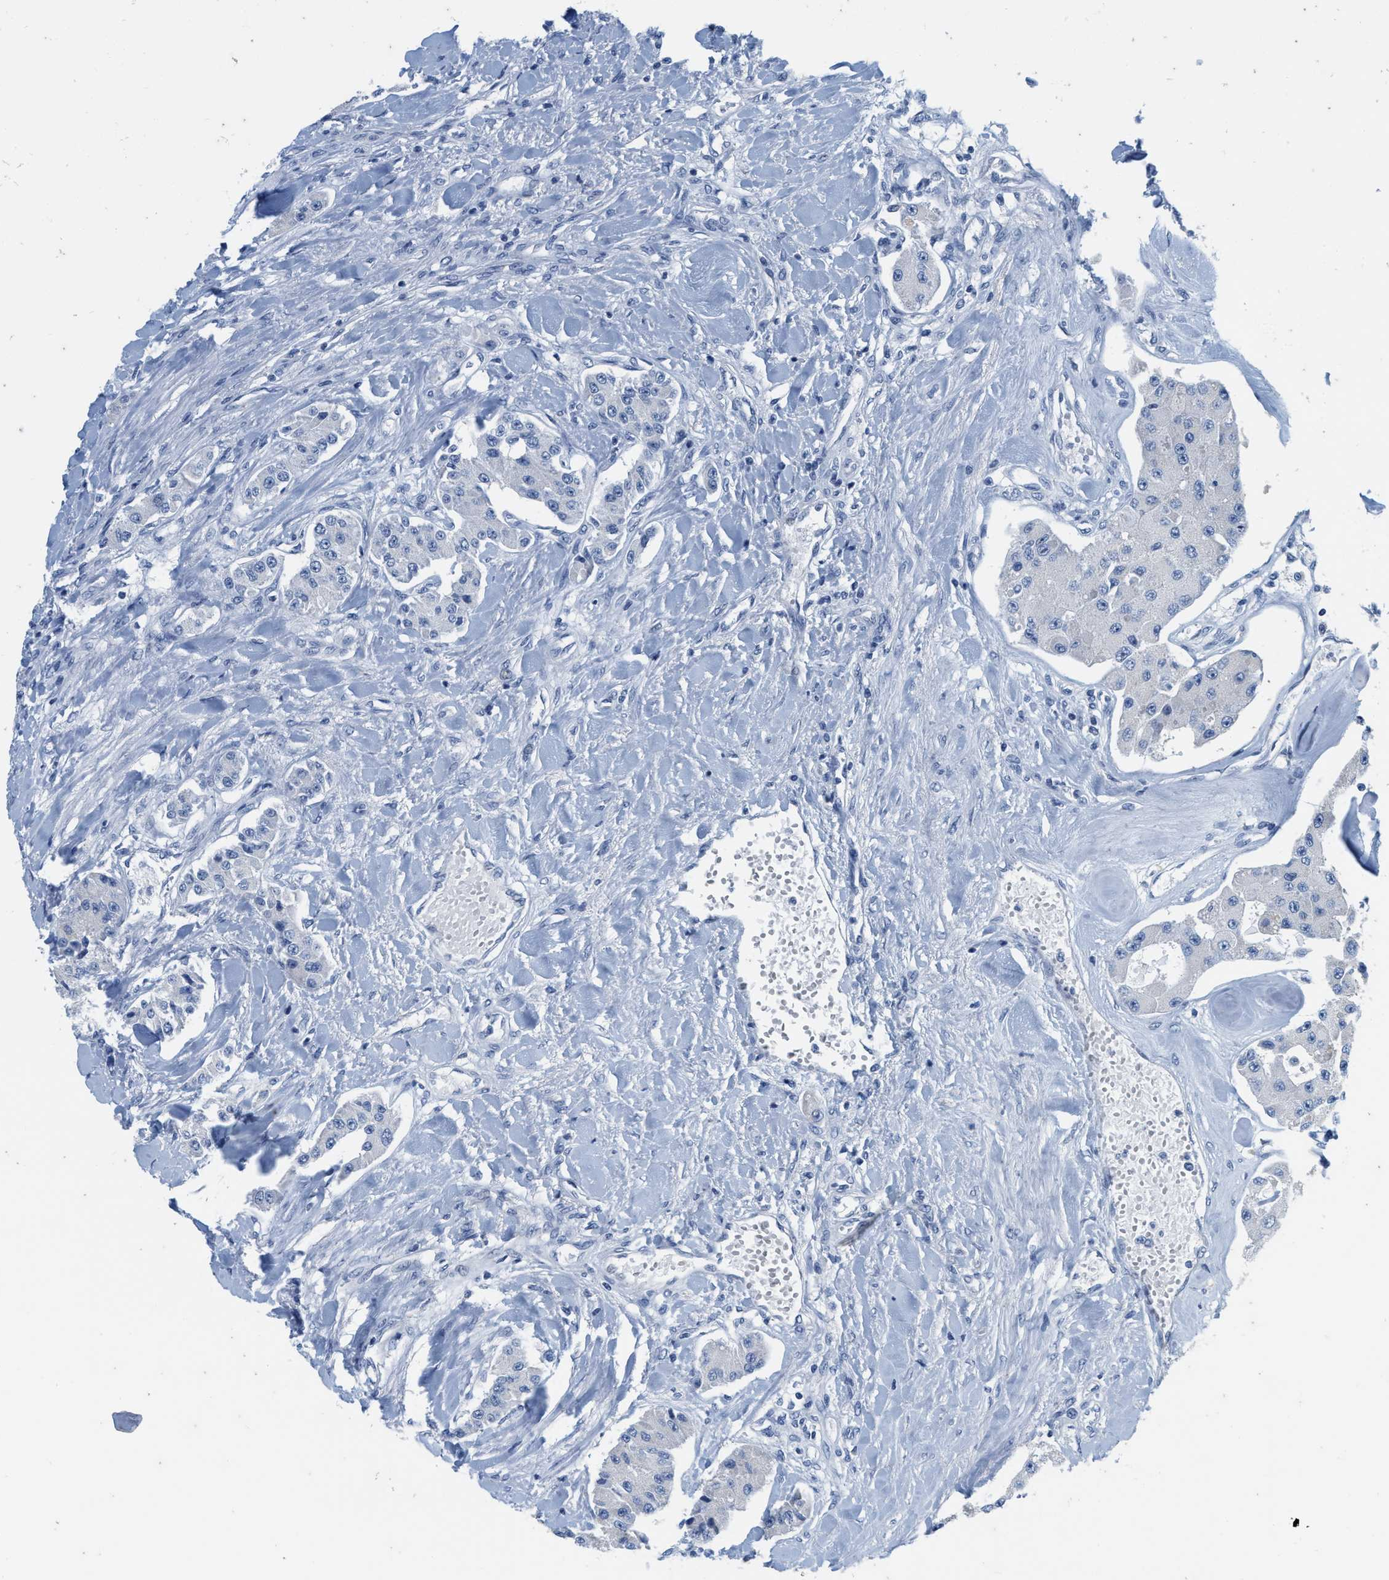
{"staining": {"intensity": "negative", "quantity": "none", "location": "none"}, "tissue": "carcinoid", "cell_type": "Tumor cells", "image_type": "cancer", "snomed": [{"axis": "morphology", "description": "Carcinoid, malignant, NOS"}, {"axis": "topography", "description": "Pancreas"}], "caption": "This image is of malignant carcinoid stained with immunohistochemistry to label a protein in brown with the nuclei are counter-stained blue. There is no staining in tumor cells.", "gene": "ABCB11", "patient": {"sex": "male", "age": 41}}